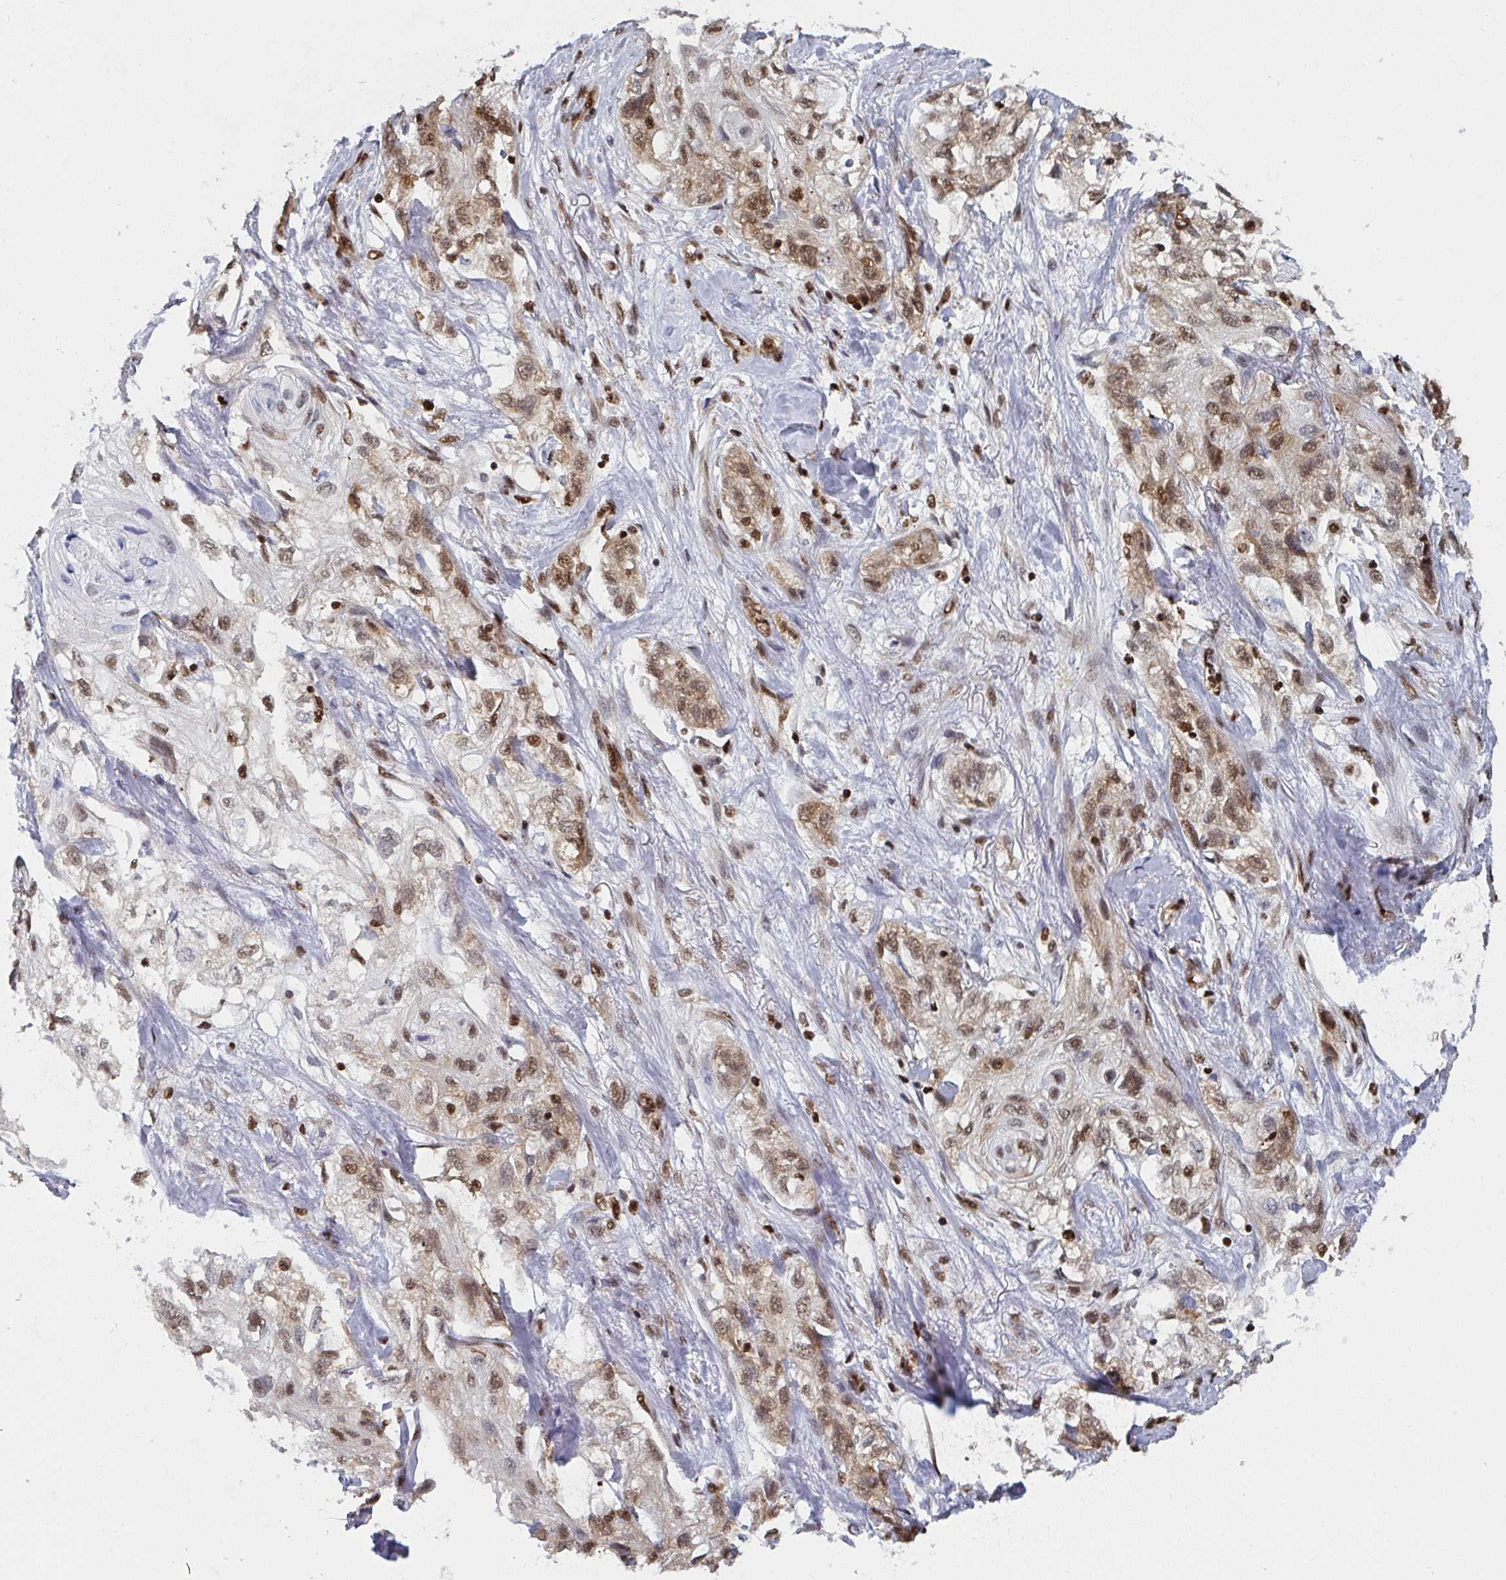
{"staining": {"intensity": "moderate", "quantity": ">75%", "location": "cytoplasmic/membranous,nuclear"}, "tissue": "skin cancer", "cell_type": "Tumor cells", "image_type": "cancer", "snomed": [{"axis": "morphology", "description": "Squamous cell carcinoma, NOS"}, {"axis": "topography", "description": "Skin"}, {"axis": "topography", "description": "Vulva"}], "caption": "Immunohistochemical staining of skin squamous cell carcinoma reveals moderate cytoplasmic/membranous and nuclear protein staining in about >75% of tumor cells.", "gene": "GAR1", "patient": {"sex": "female", "age": 86}}